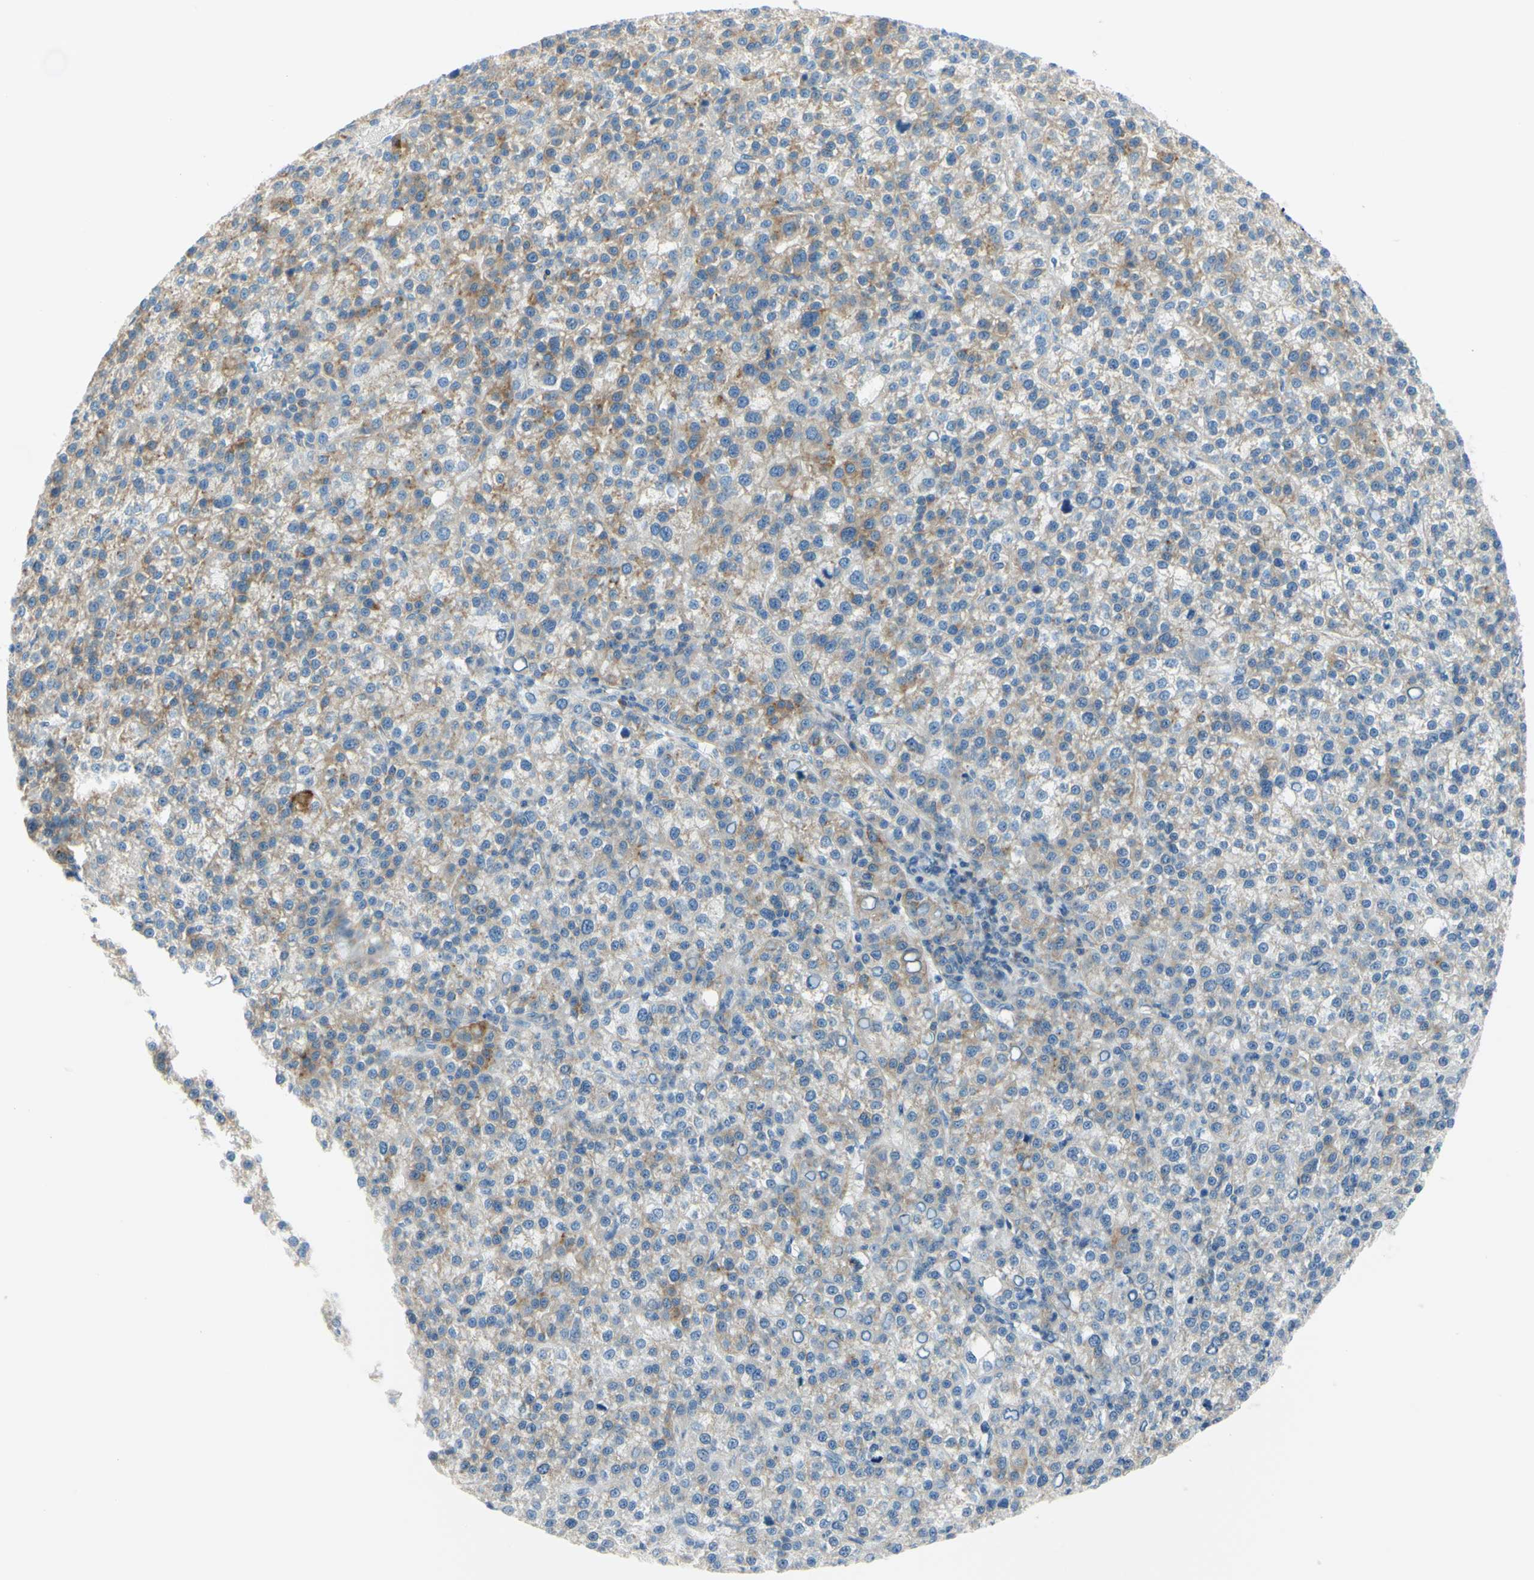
{"staining": {"intensity": "weak", "quantity": ">75%", "location": "cytoplasmic/membranous"}, "tissue": "liver cancer", "cell_type": "Tumor cells", "image_type": "cancer", "snomed": [{"axis": "morphology", "description": "Carcinoma, Hepatocellular, NOS"}, {"axis": "topography", "description": "Liver"}], "caption": "Human hepatocellular carcinoma (liver) stained with a brown dye demonstrates weak cytoplasmic/membranous positive expression in approximately >75% of tumor cells.", "gene": "FRMD4B", "patient": {"sex": "female", "age": 58}}